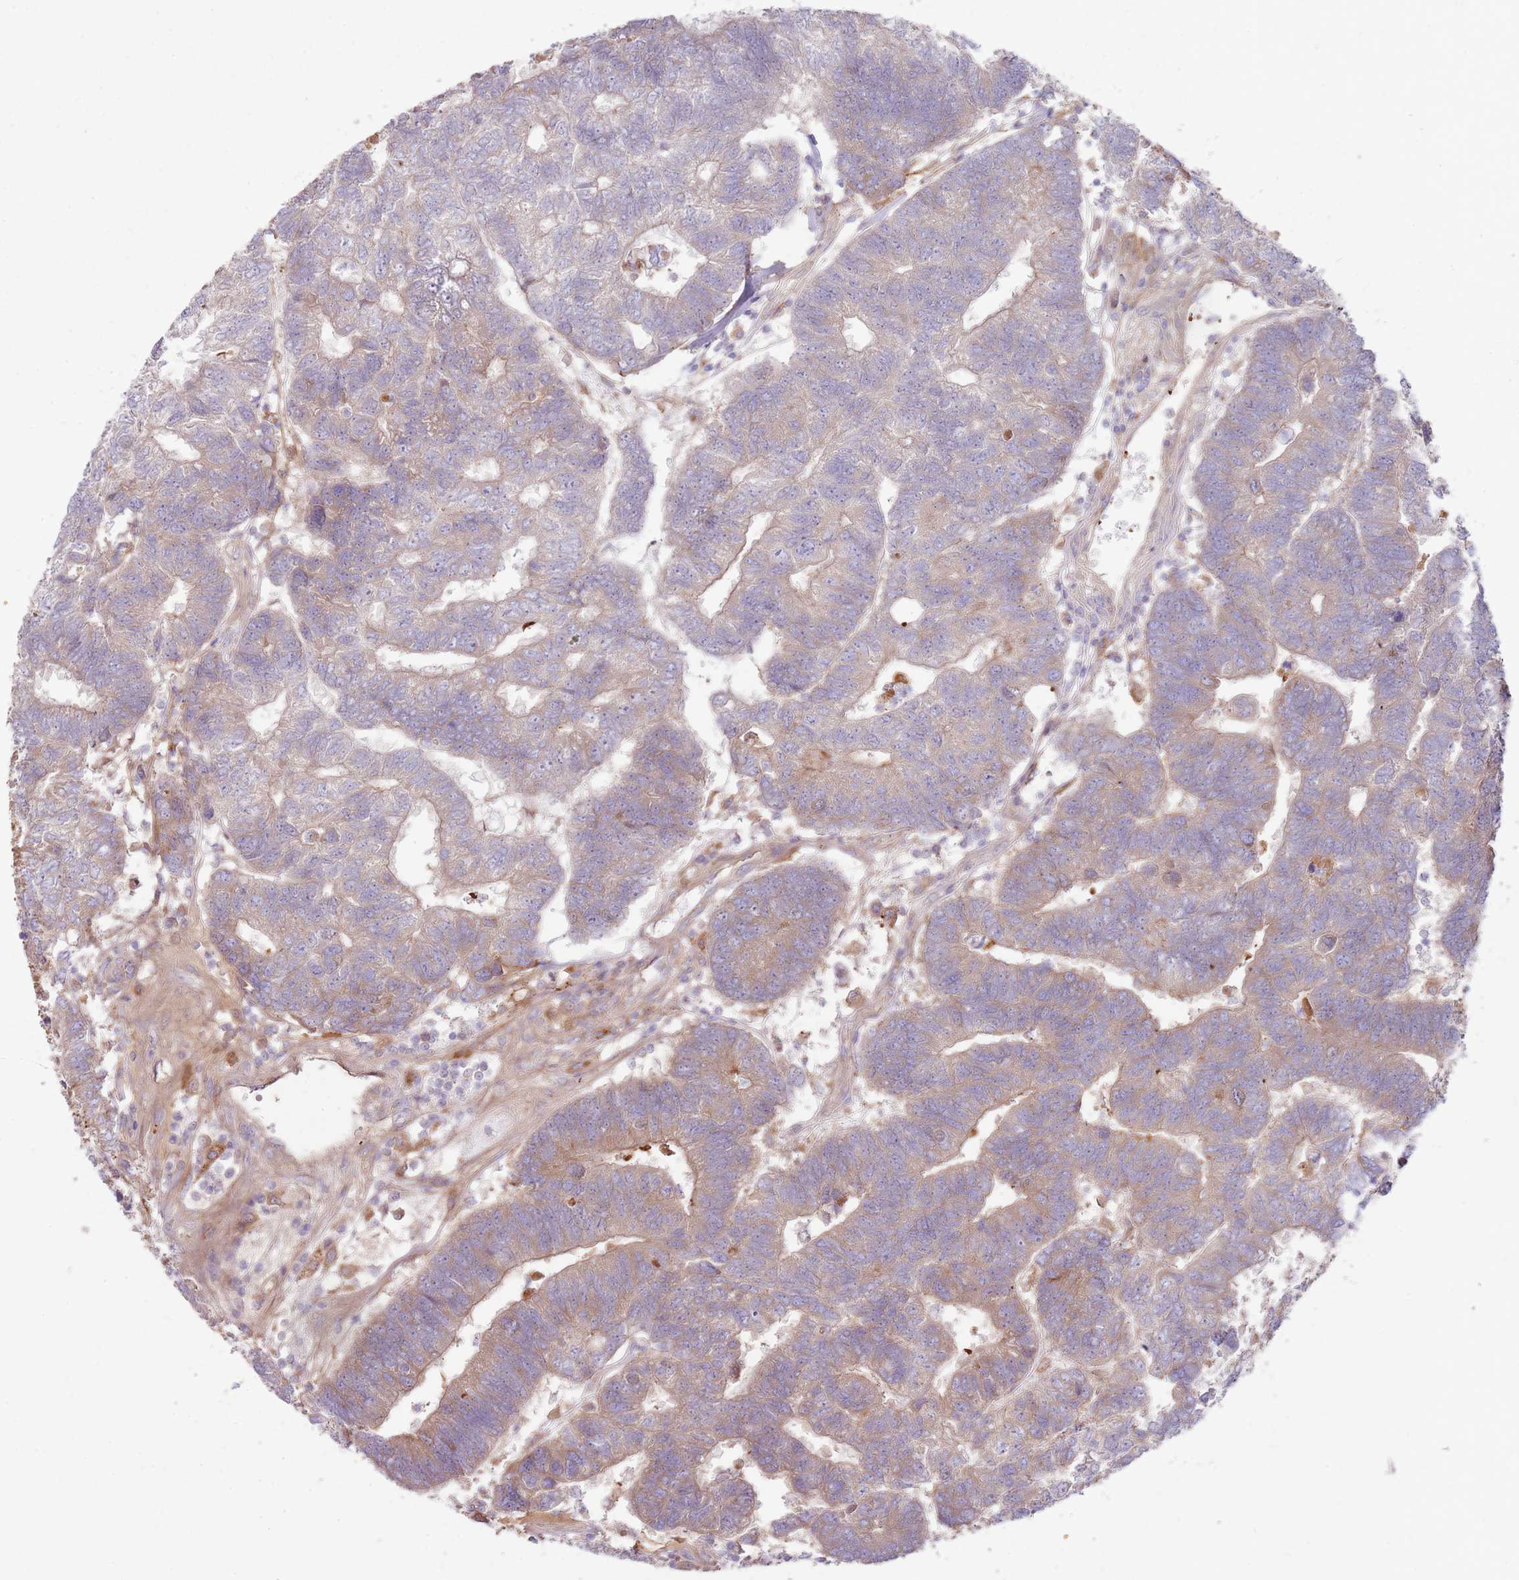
{"staining": {"intensity": "weak", "quantity": "25%-75%", "location": "cytoplasmic/membranous"}, "tissue": "colorectal cancer", "cell_type": "Tumor cells", "image_type": "cancer", "snomed": [{"axis": "morphology", "description": "Adenocarcinoma, NOS"}, {"axis": "topography", "description": "Colon"}], "caption": "Immunohistochemistry (IHC) of adenocarcinoma (colorectal) exhibits low levels of weak cytoplasmic/membranous expression in approximately 25%-75% of tumor cells.", "gene": "EMC1", "patient": {"sex": "female", "age": 48}}